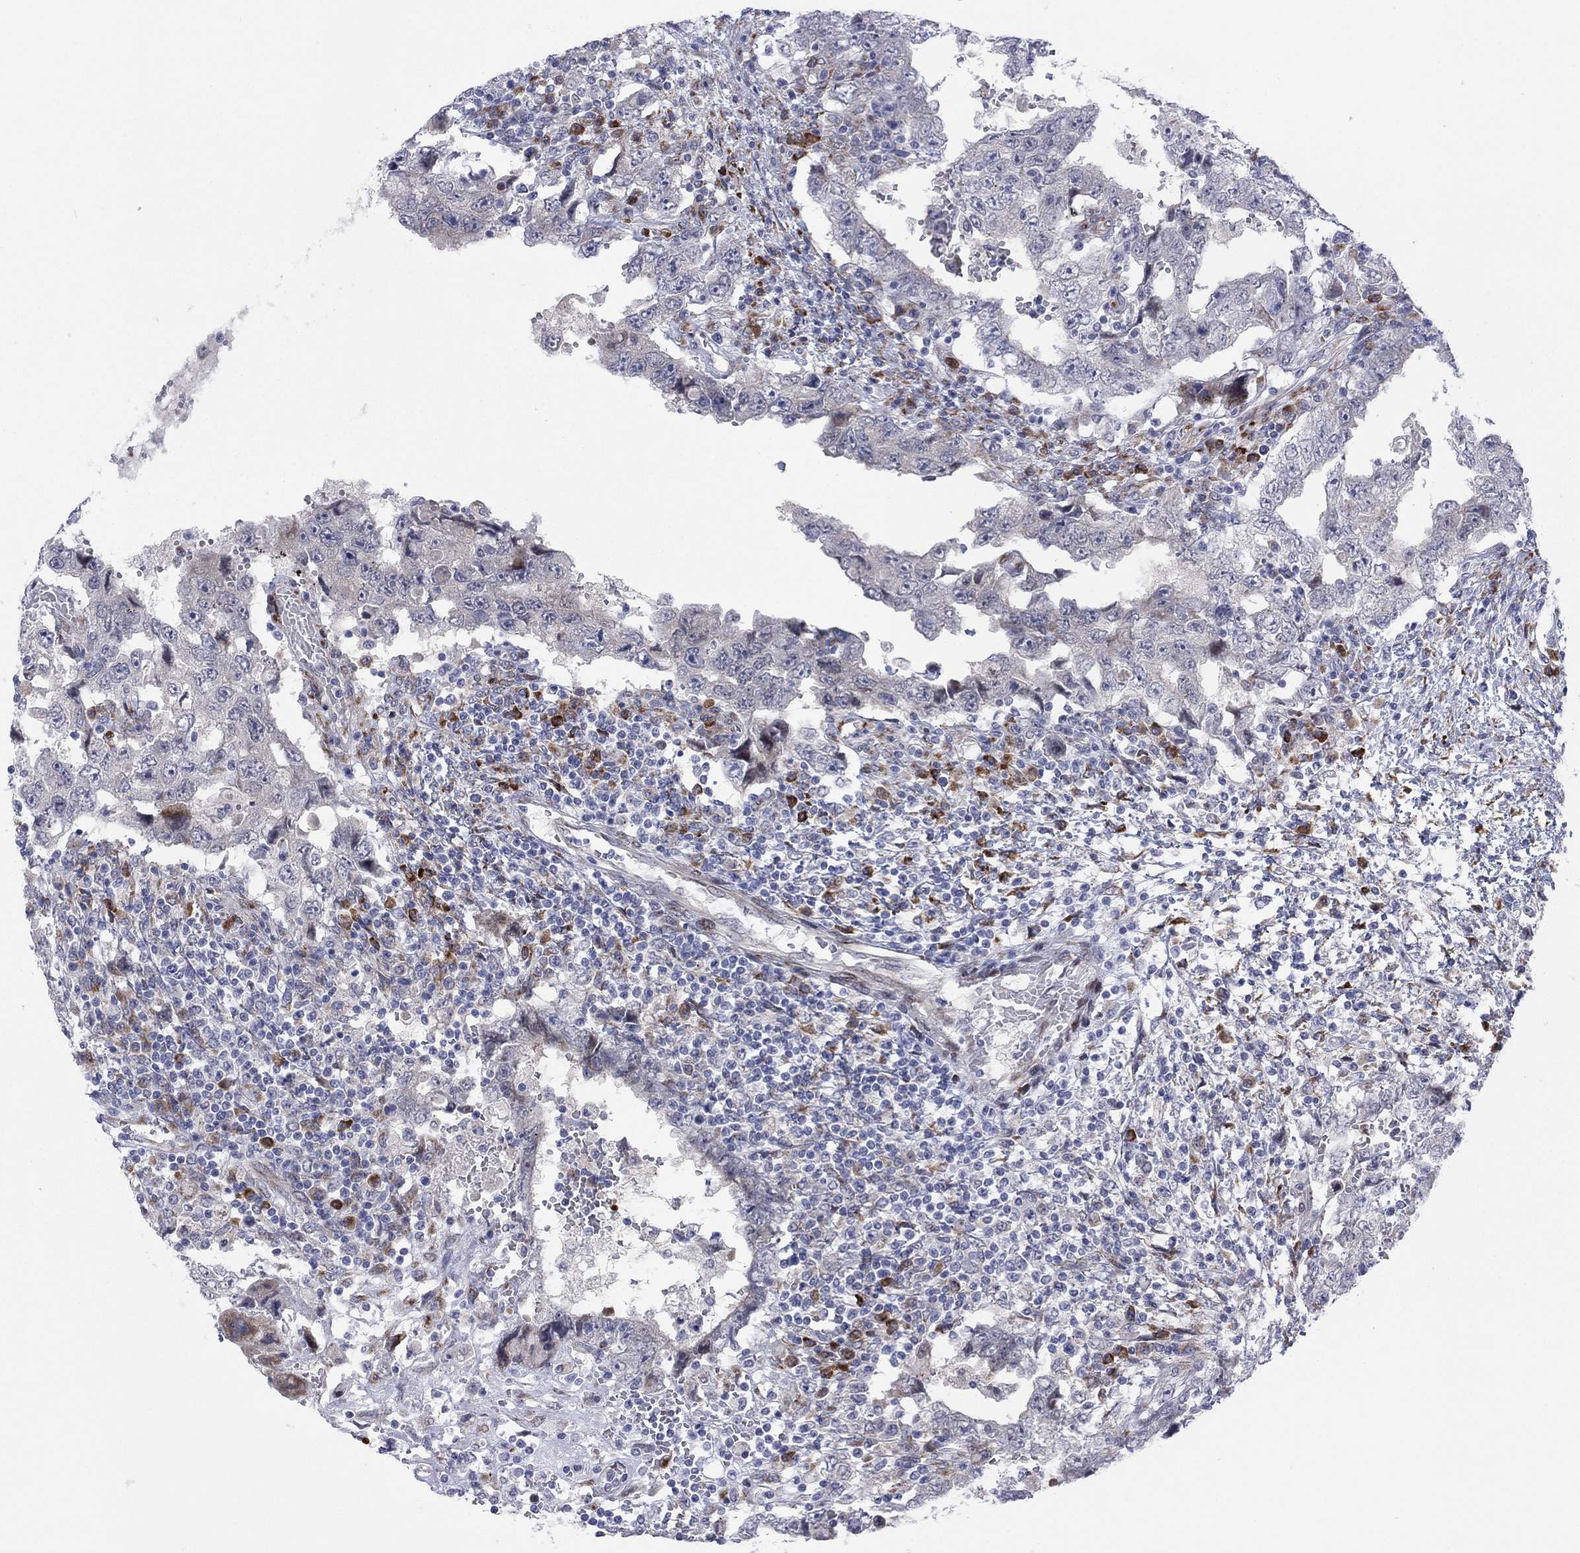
{"staining": {"intensity": "negative", "quantity": "none", "location": "none"}, "tissue": "testis cancer", "cell_type": "Tumor cells", "image_type": "cancer", "snomed": [{"axis": "morphology", "description": "Carcinoma, Embryonal, NOS"}, {"axis": "topography", "description": "Testis"}], "caption": "Tumor cells show no significant protein expression in testis cancer. The staining was performed using DAB (3,3'-diaminobenzidine) to visualize the protein expression in brown, while the nuclei were stained in blue with hematoxylin (Magnification: 20x).", "gene": "TTC21B", "patient": {"sex": "male", "age": 26}}